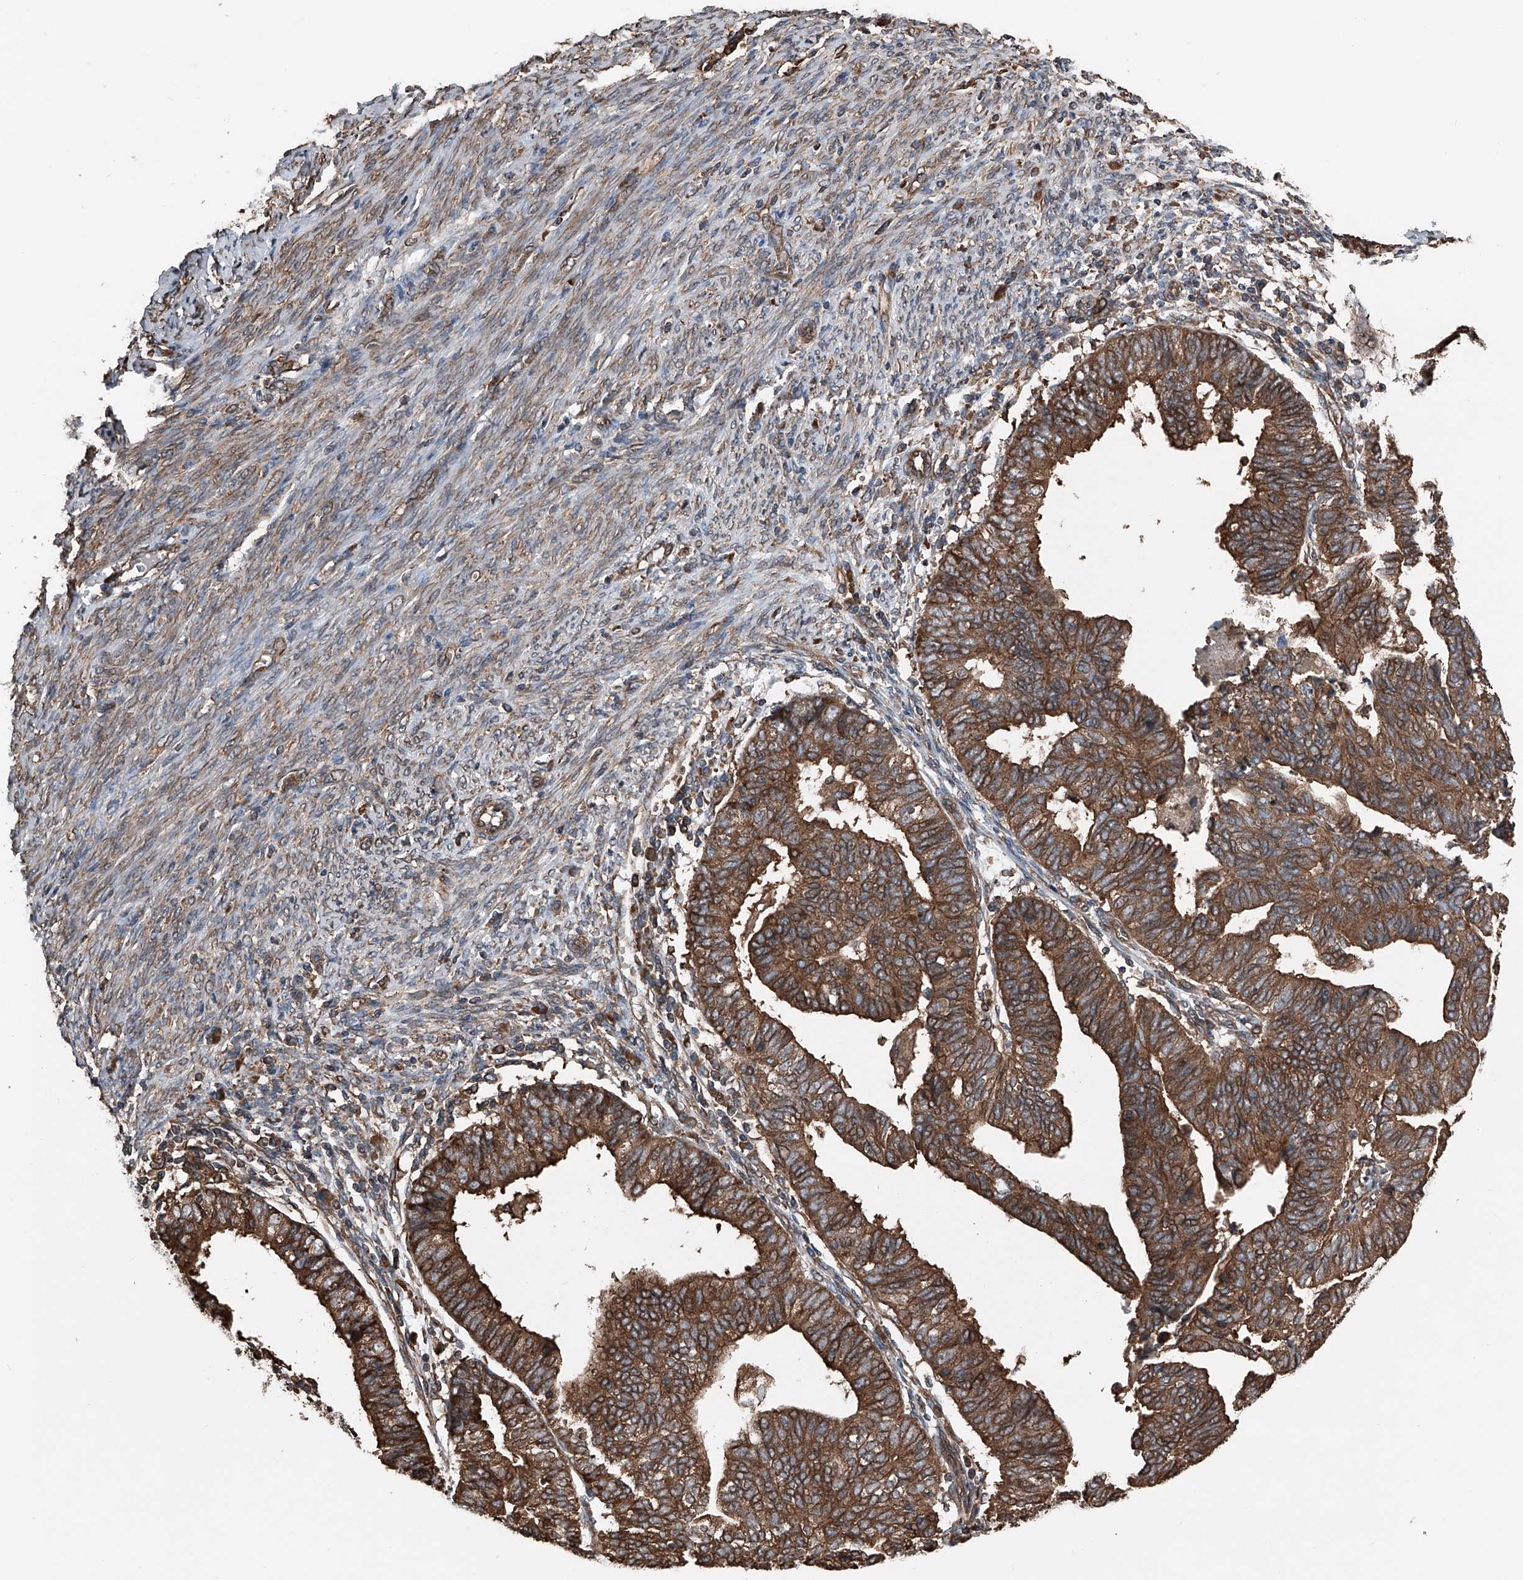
{"staining": {"intensity": "strong", "quantity": ">75%", "location": "cytoplasmic/membranous"}, "tissue": "endometrial cancer", "cell_type": "Tumor cells", "image_type": "cancer", "snomed": [{"axis": "morphology", "description": "Adenocarcinoma, NOS"}, {"axis": "topography", "description": "Uterus"}], "caption": "Immunohistochemical staining of human endometrial adenocarcinoma demonstrates strong cytoplasmic/membranous protein positivity in approximately >75% of tumor cells. (IHC, brightfield microscopy, high magnification).", "gene": "KCNJ2", "patient": {"sex": "female", "age": 77}}